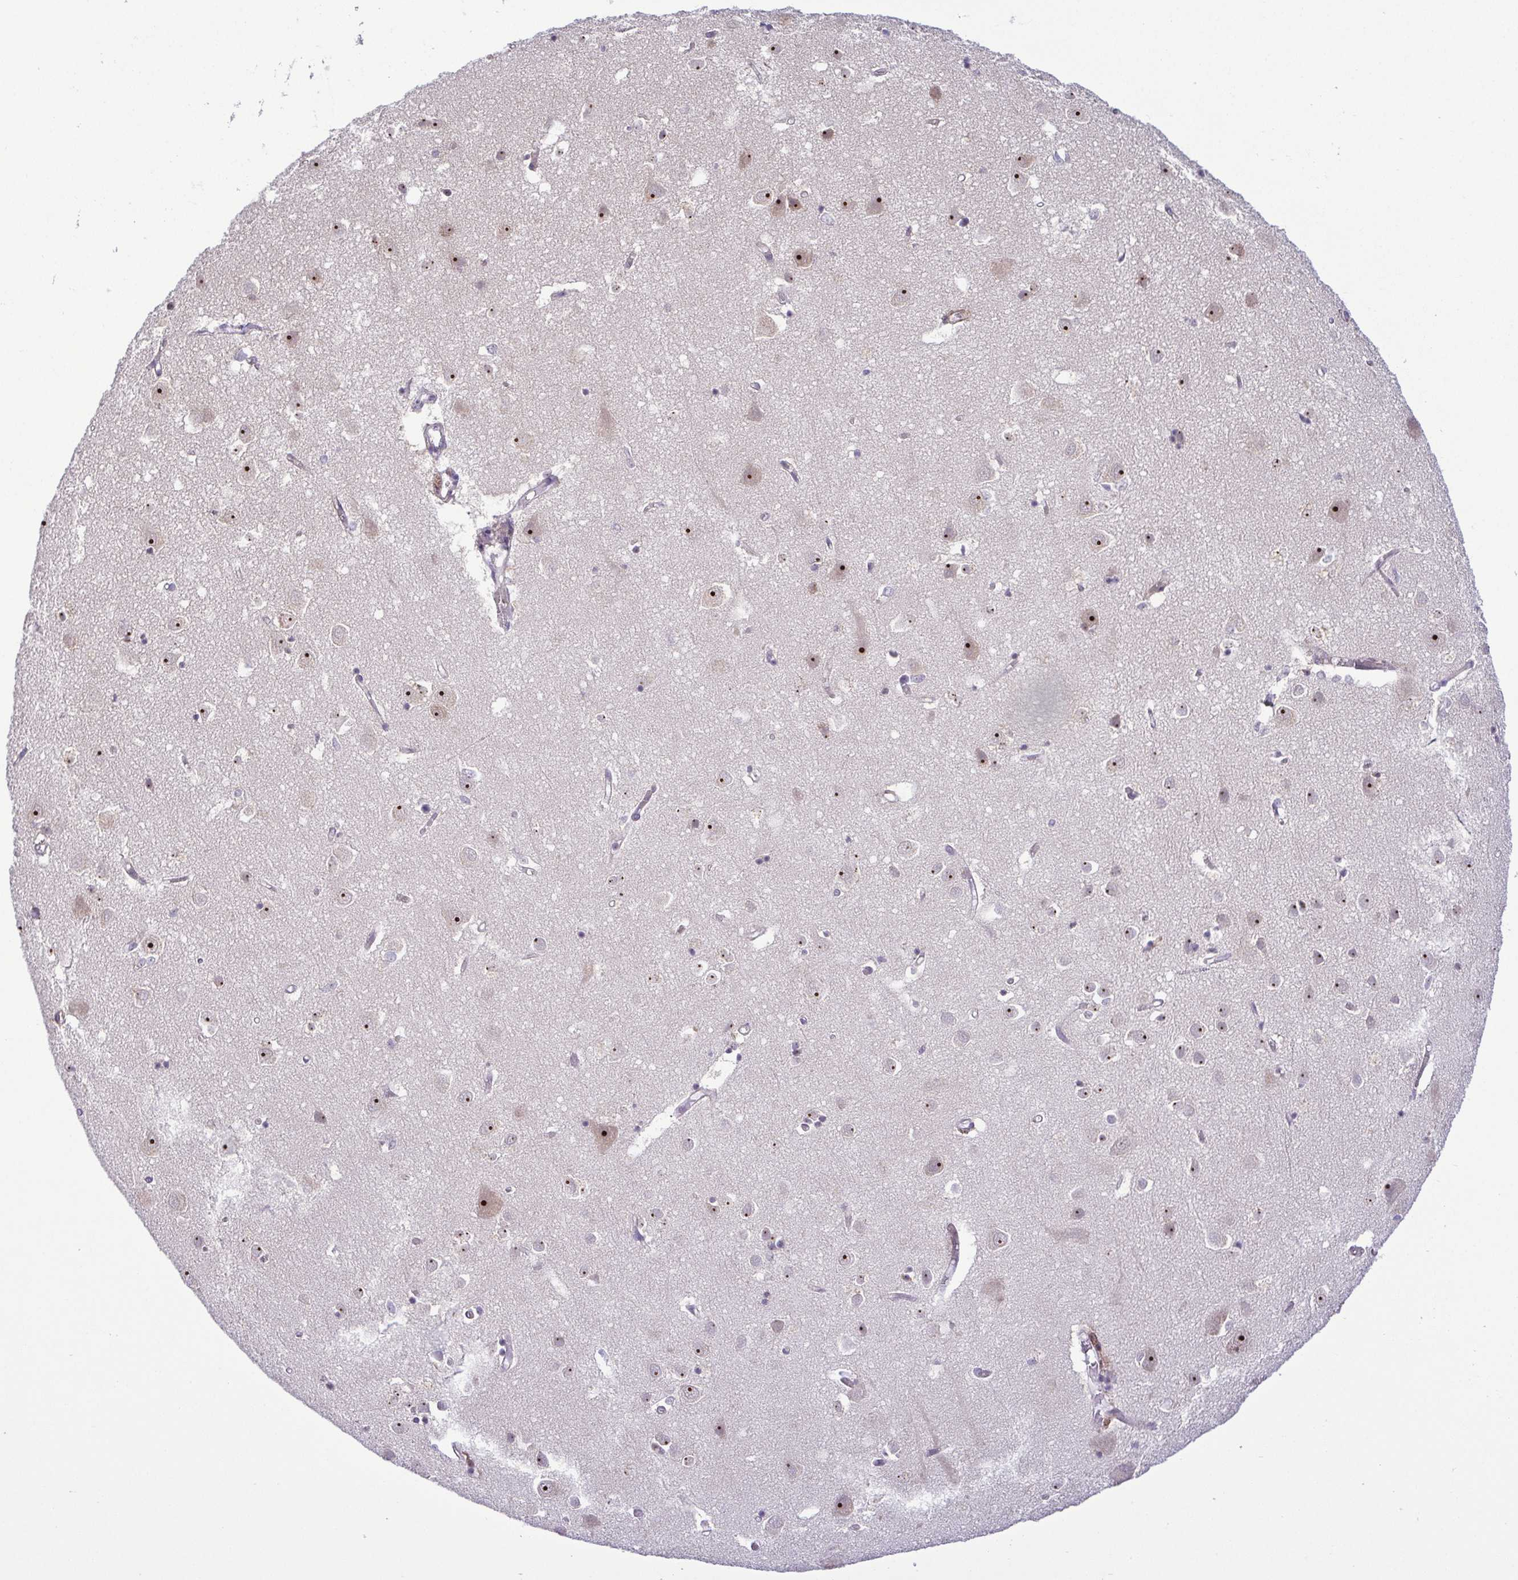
{"staining": {"intensity": "weak", "quantity": "25%-75%", "location": "nuclear"}, "tissue": "cerebral cortex", "cell_type": "Endothelial cells", "image_type": "normal", "snomed": [{"axis": "morphology", "description": "Normal tissue, NOS"}, {"axis": "topography", "description": "Cerebral cortex"}], "caption": "Immunohistochemistry (IHC) image of normal cerebral cortex stained for a protein (brown), which demonstrates low levels of weak nuclear positivity in approximately 25%-75% of endothelial cells.", "gene": "RSL24D1", "patient": {"sex": "male", "age": 70}}